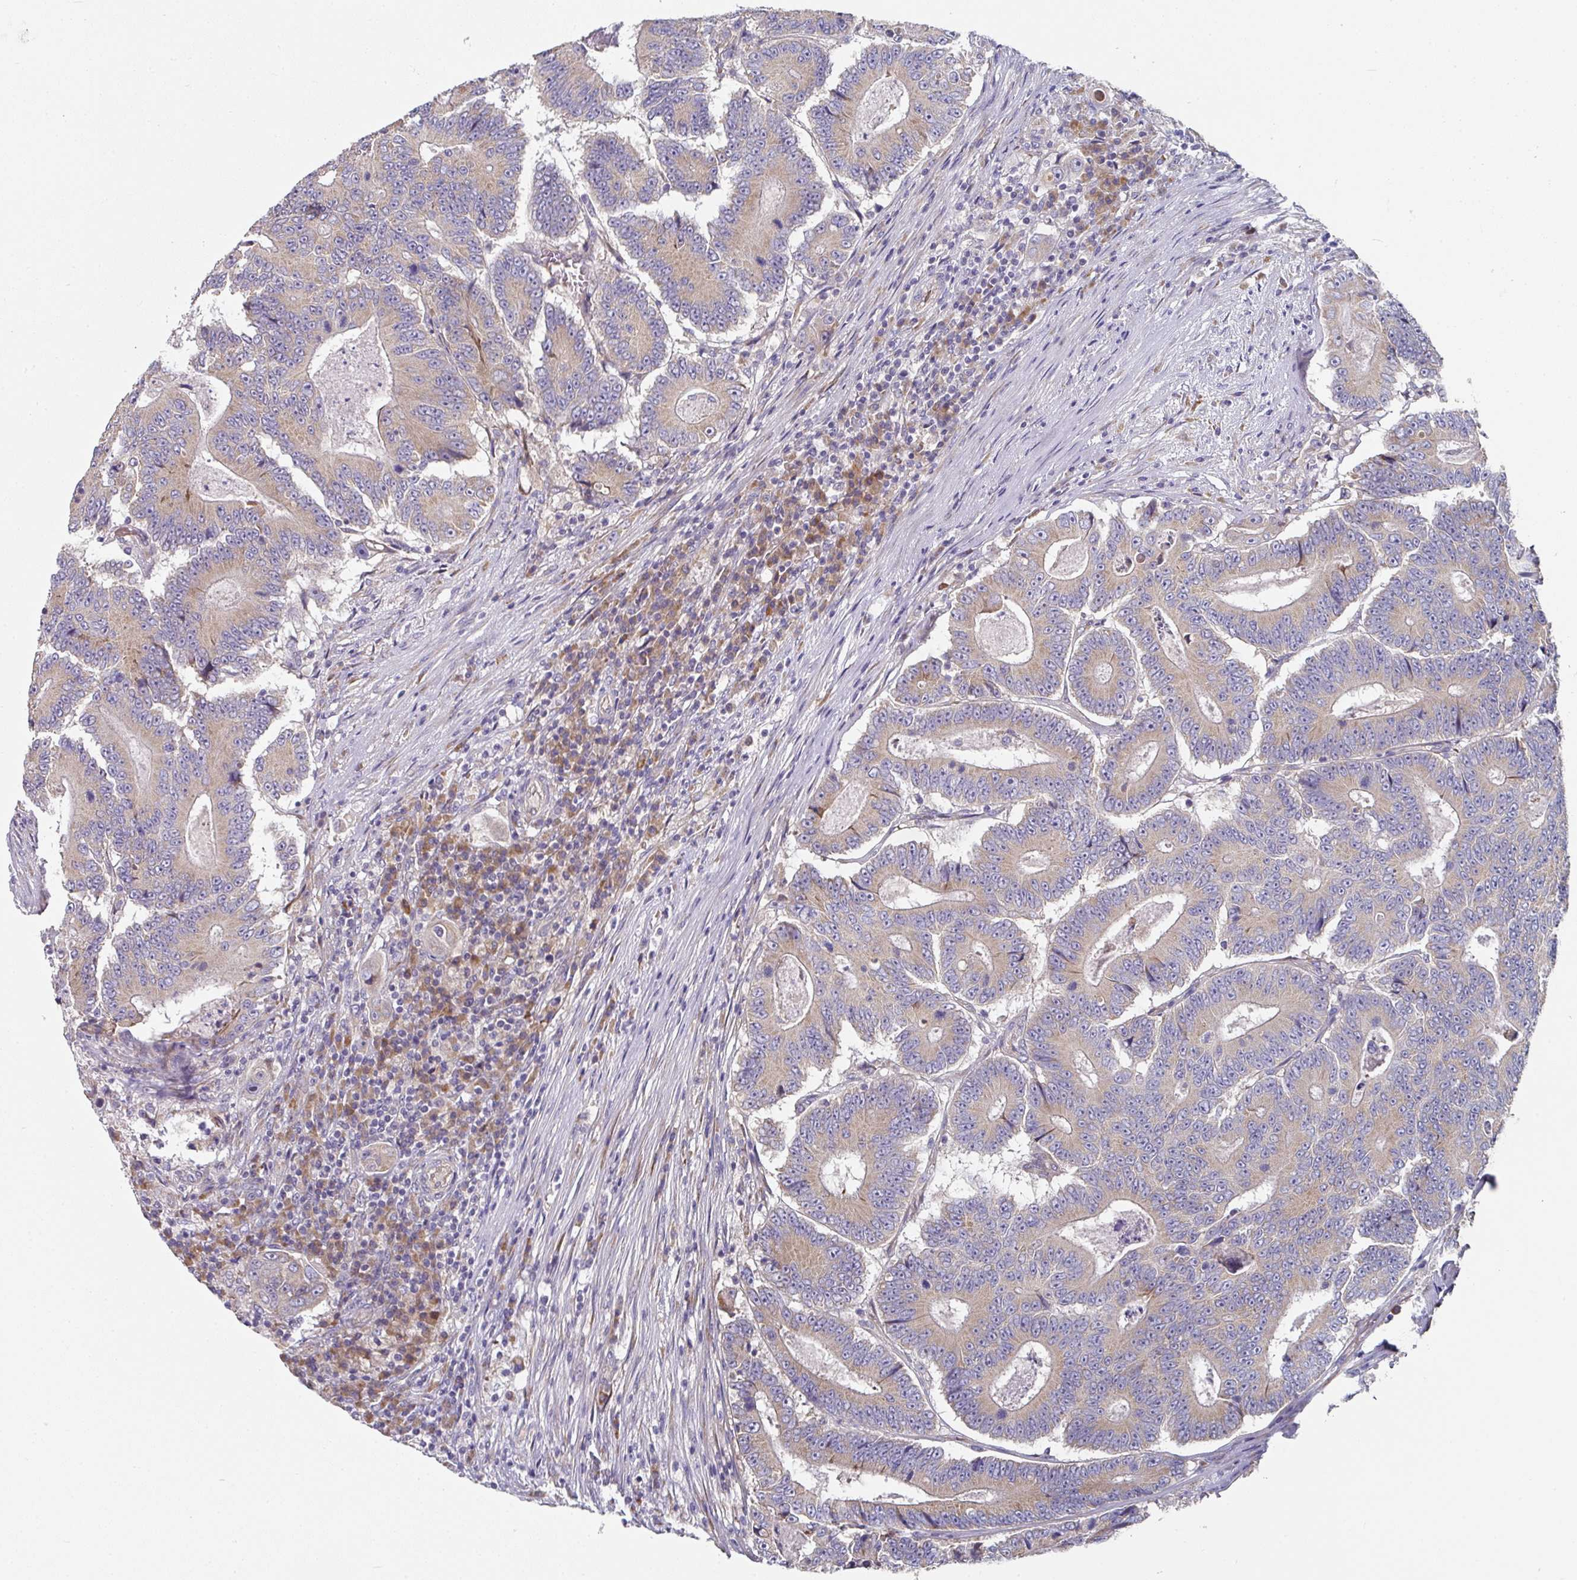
{"staining": {"intensity": "weak", "quantity": ">75%", "location": "cytoplasmic/membranous"}, "tissue": "colorectal cancer", "cell_type": "Tumor cells", "image_type": "cancer", "snomed": [{"axis": "morphology", "description": "Adenocarcinoma, NOS"}, {"axis": "topography", "description": "Colon"}], "caption": "Adenocarcinoma (colorectal) stained with a protein marker exhibits weak staining in tumor cells.", "gene": "PYROXD2", "patient": {"sex": "male", "age": 83}}